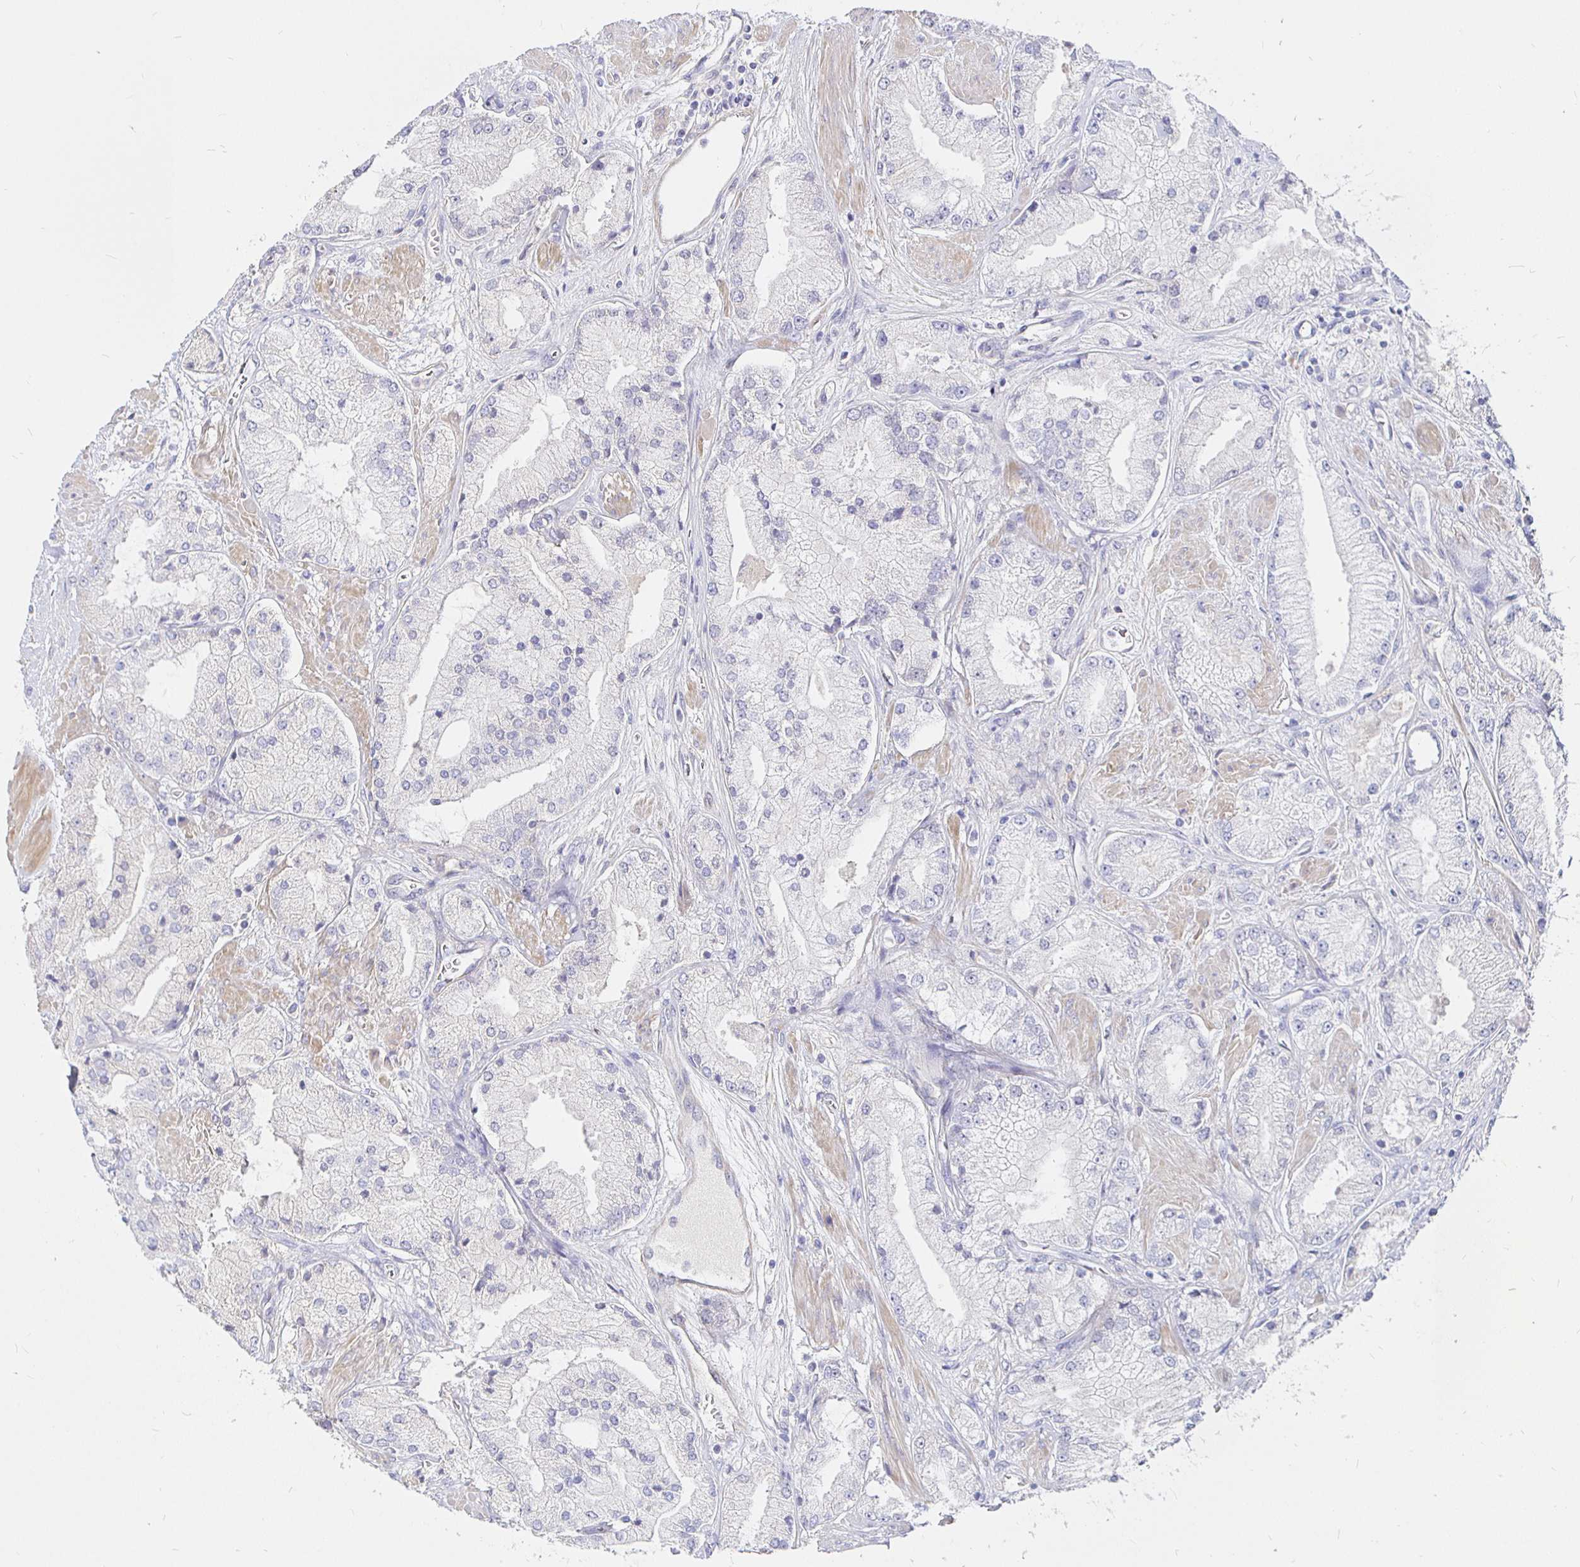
{"staining": {"intensity": "negative", "quantity": "none", "location": "none"}, "tissue": "prostate cancer", "cell_type": "Tumor cells", "image_type": "cancer", "snomed": [{"axis": "morphology", "description": "Adenocarcinoma, High grade"}, {"axis": "topography", "description": "Prostate"}], "caption": "Tumor cells show no significant expression in high-grade adenocarcinoma (prostate). The staining was performed using DAB (3,3'-diaminobenzidine) to visualize the protein expression in brown, while the nuclei were stained in blue with hematoxylin (Magnification: 20x).", "gene": "PALM2AKAP2", "patient": {"sex": "male", "age": 68}}